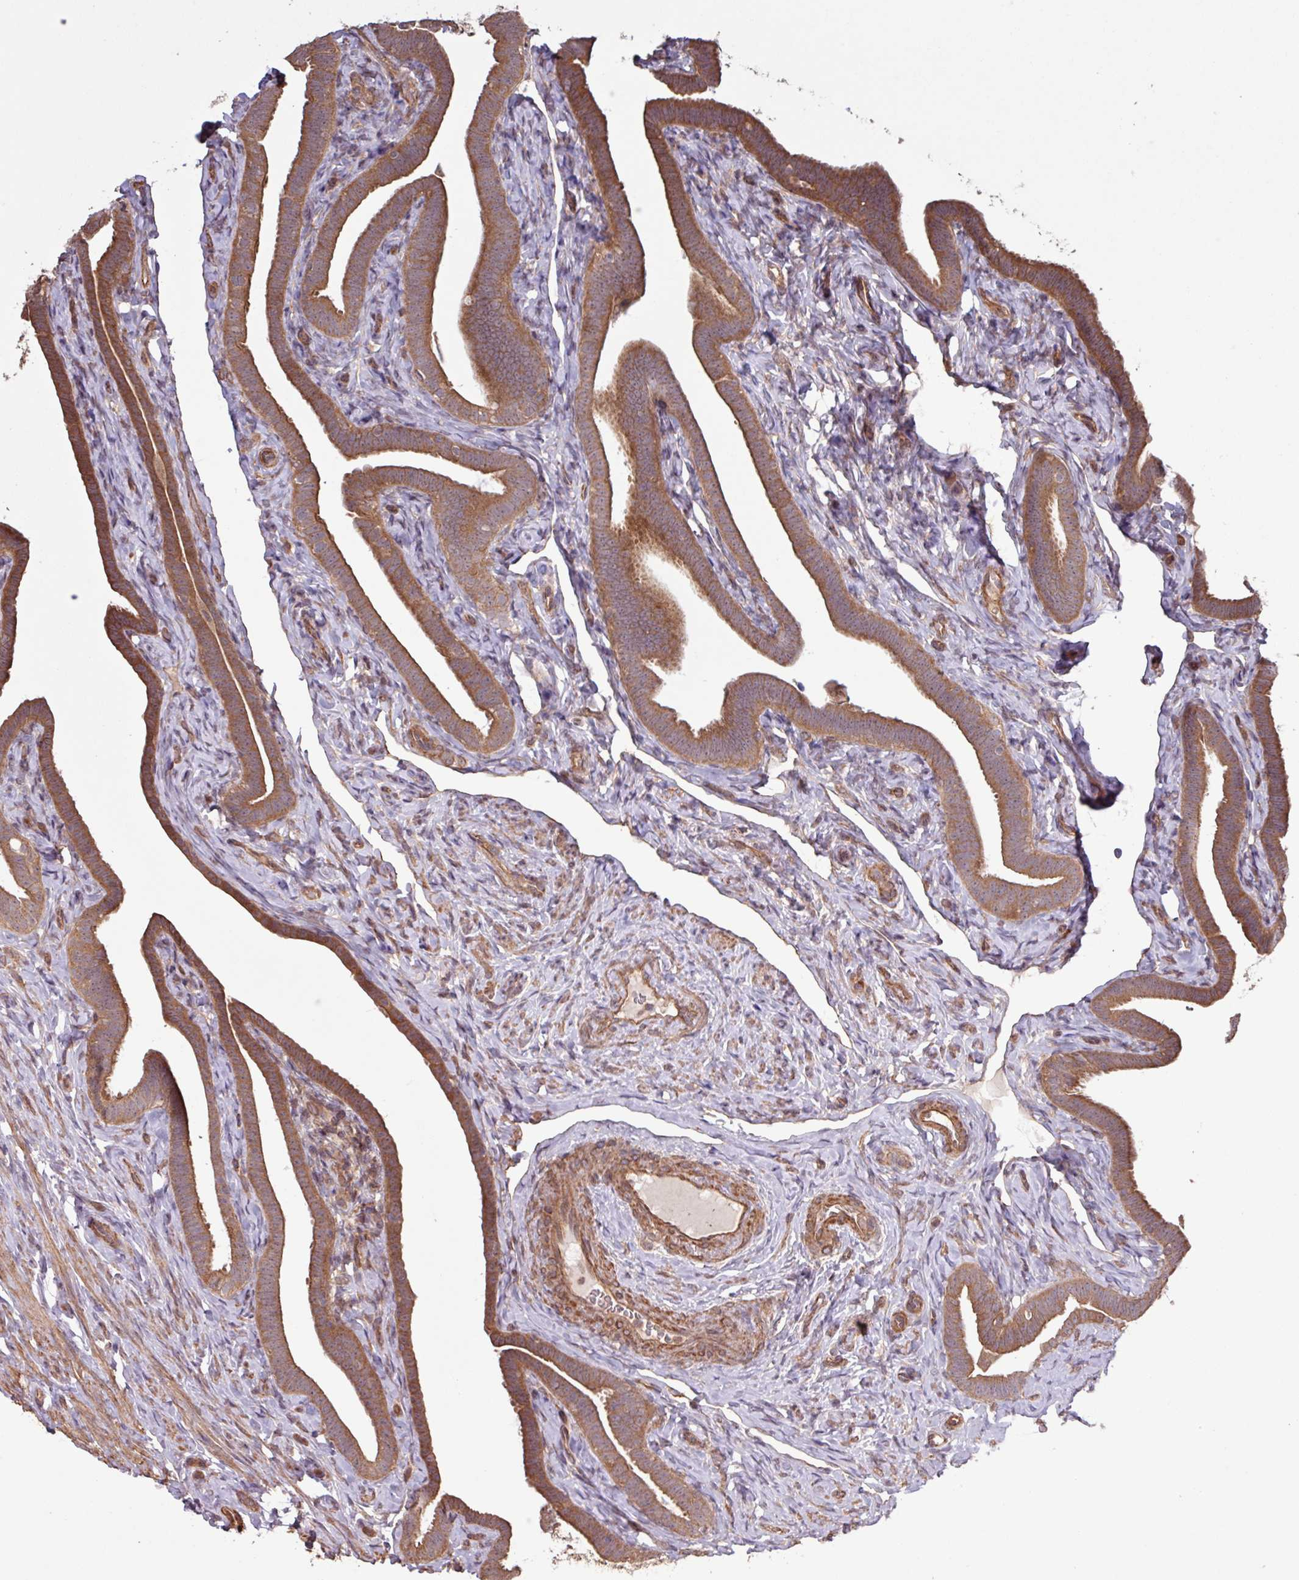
{"staining": {"intensity": "strong", "quantity": ">75%", "location": "cytoplasmic/membranous"}, "tissue": "fallopian tube", "cell_type": "Glandular cells", "image_type": "normal", "snomed": [{"axis": "morphology", "description": "Normal tissue, NOS"}, {"axis": "topography", "description": "Fallopian tube"}], "caption": "Immunohistochemistry (DAB (3,3'-diaminobenzidine)) staining of benign human fallopian tube demonstrates strong cytoplasmic/membranous protein expression in about >75% of glandular cells.", "gene": "TRABD2A", "patient": {"sex": "female", "age": 69}}